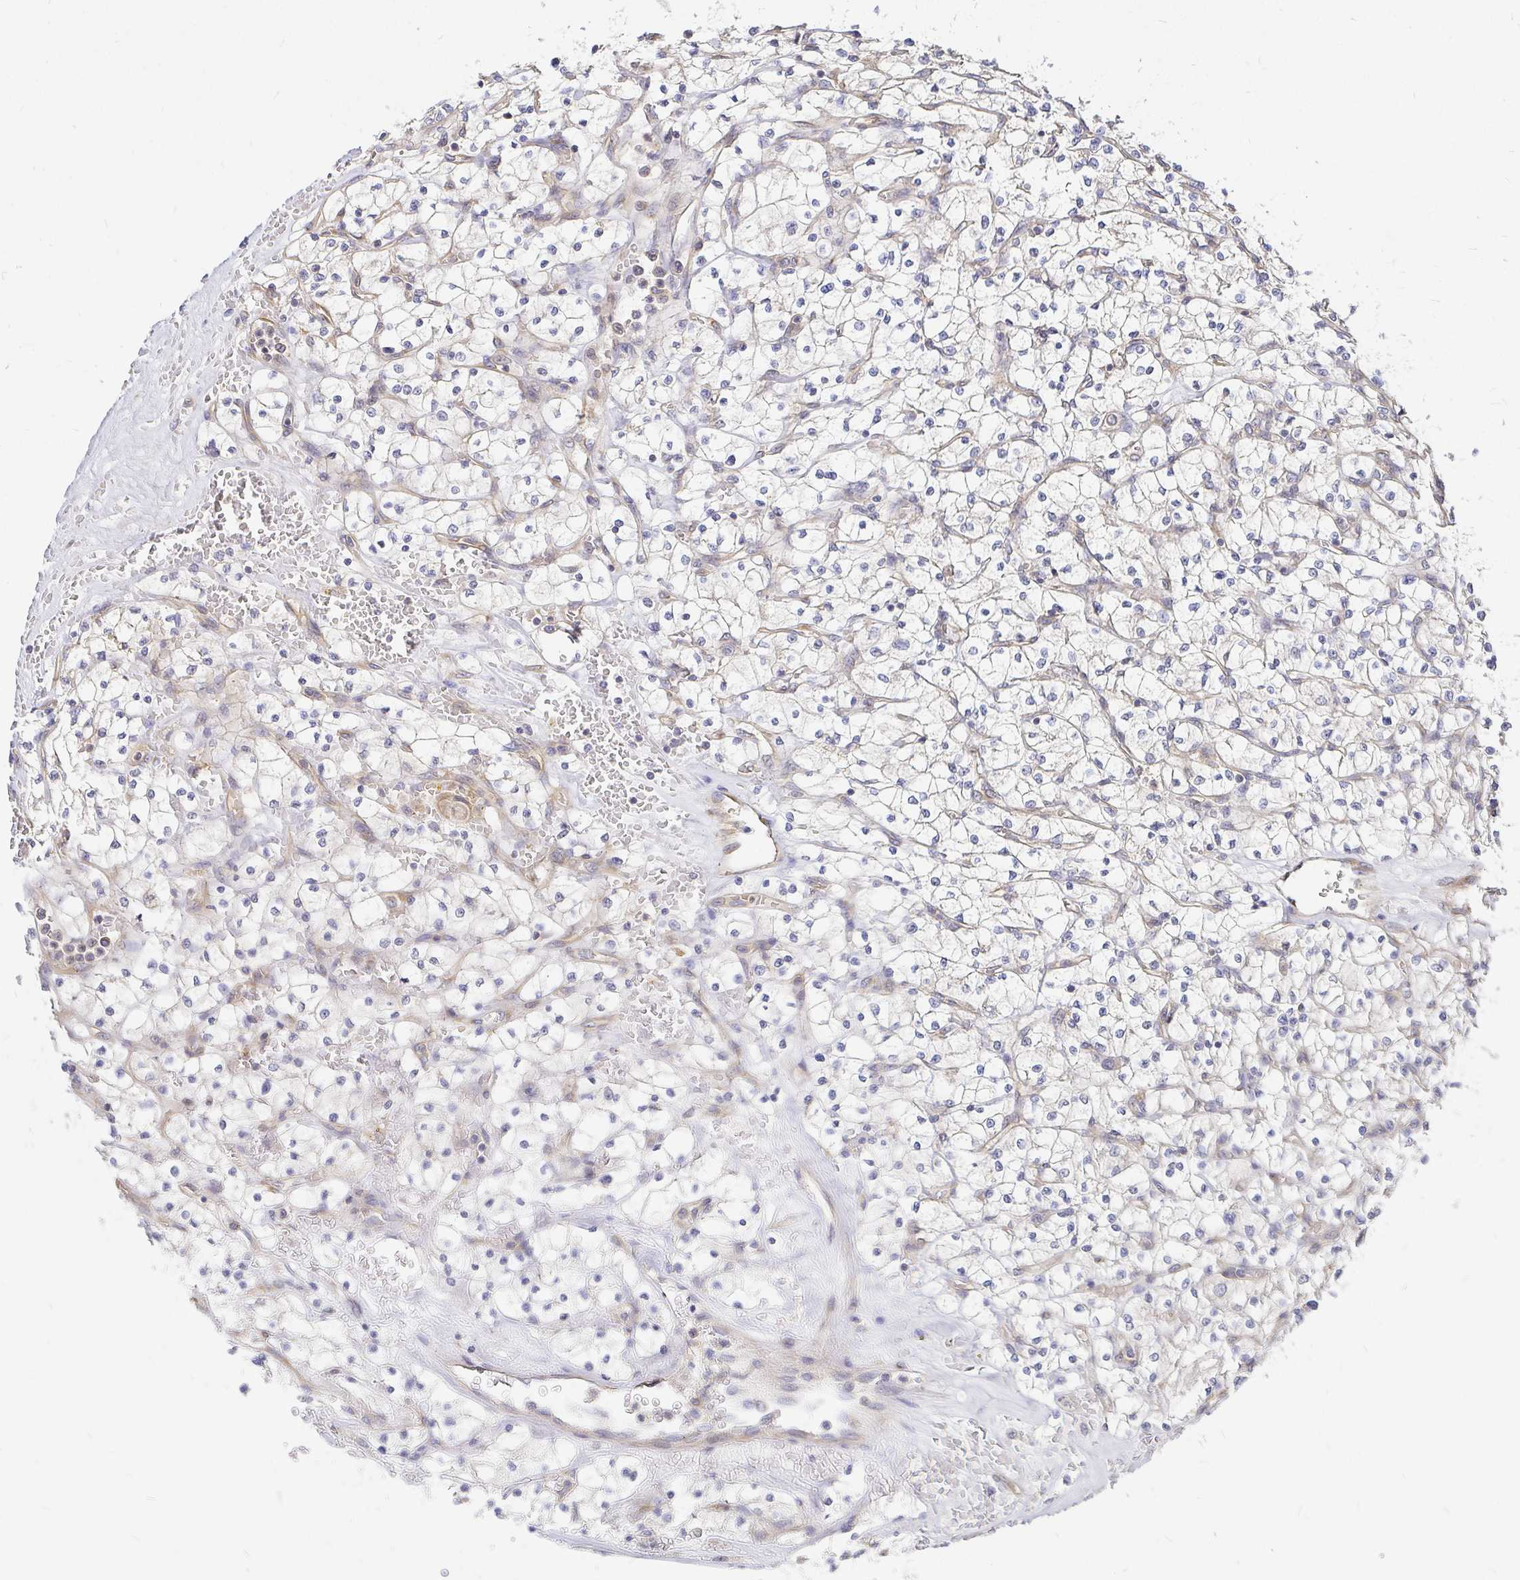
{"staining": {"intensity": "negative", "quantity": "none", "location": "none"}, "tissue": "renal cancer", "cell_type": "Tumor cells", "image_type": "cancer", "snomed": [{"axis": "morphology", "description": "Adenocarcinoma, NOS"}, {"axis": "topography", "description": "Kidney"}], "caption": "An image of renal cancer (adenocarcinoma) stained for a protein reveals no brown staining in tumor cells.", "gene": "KIF5B", "patient": {"sex": "female", "age": 64}}